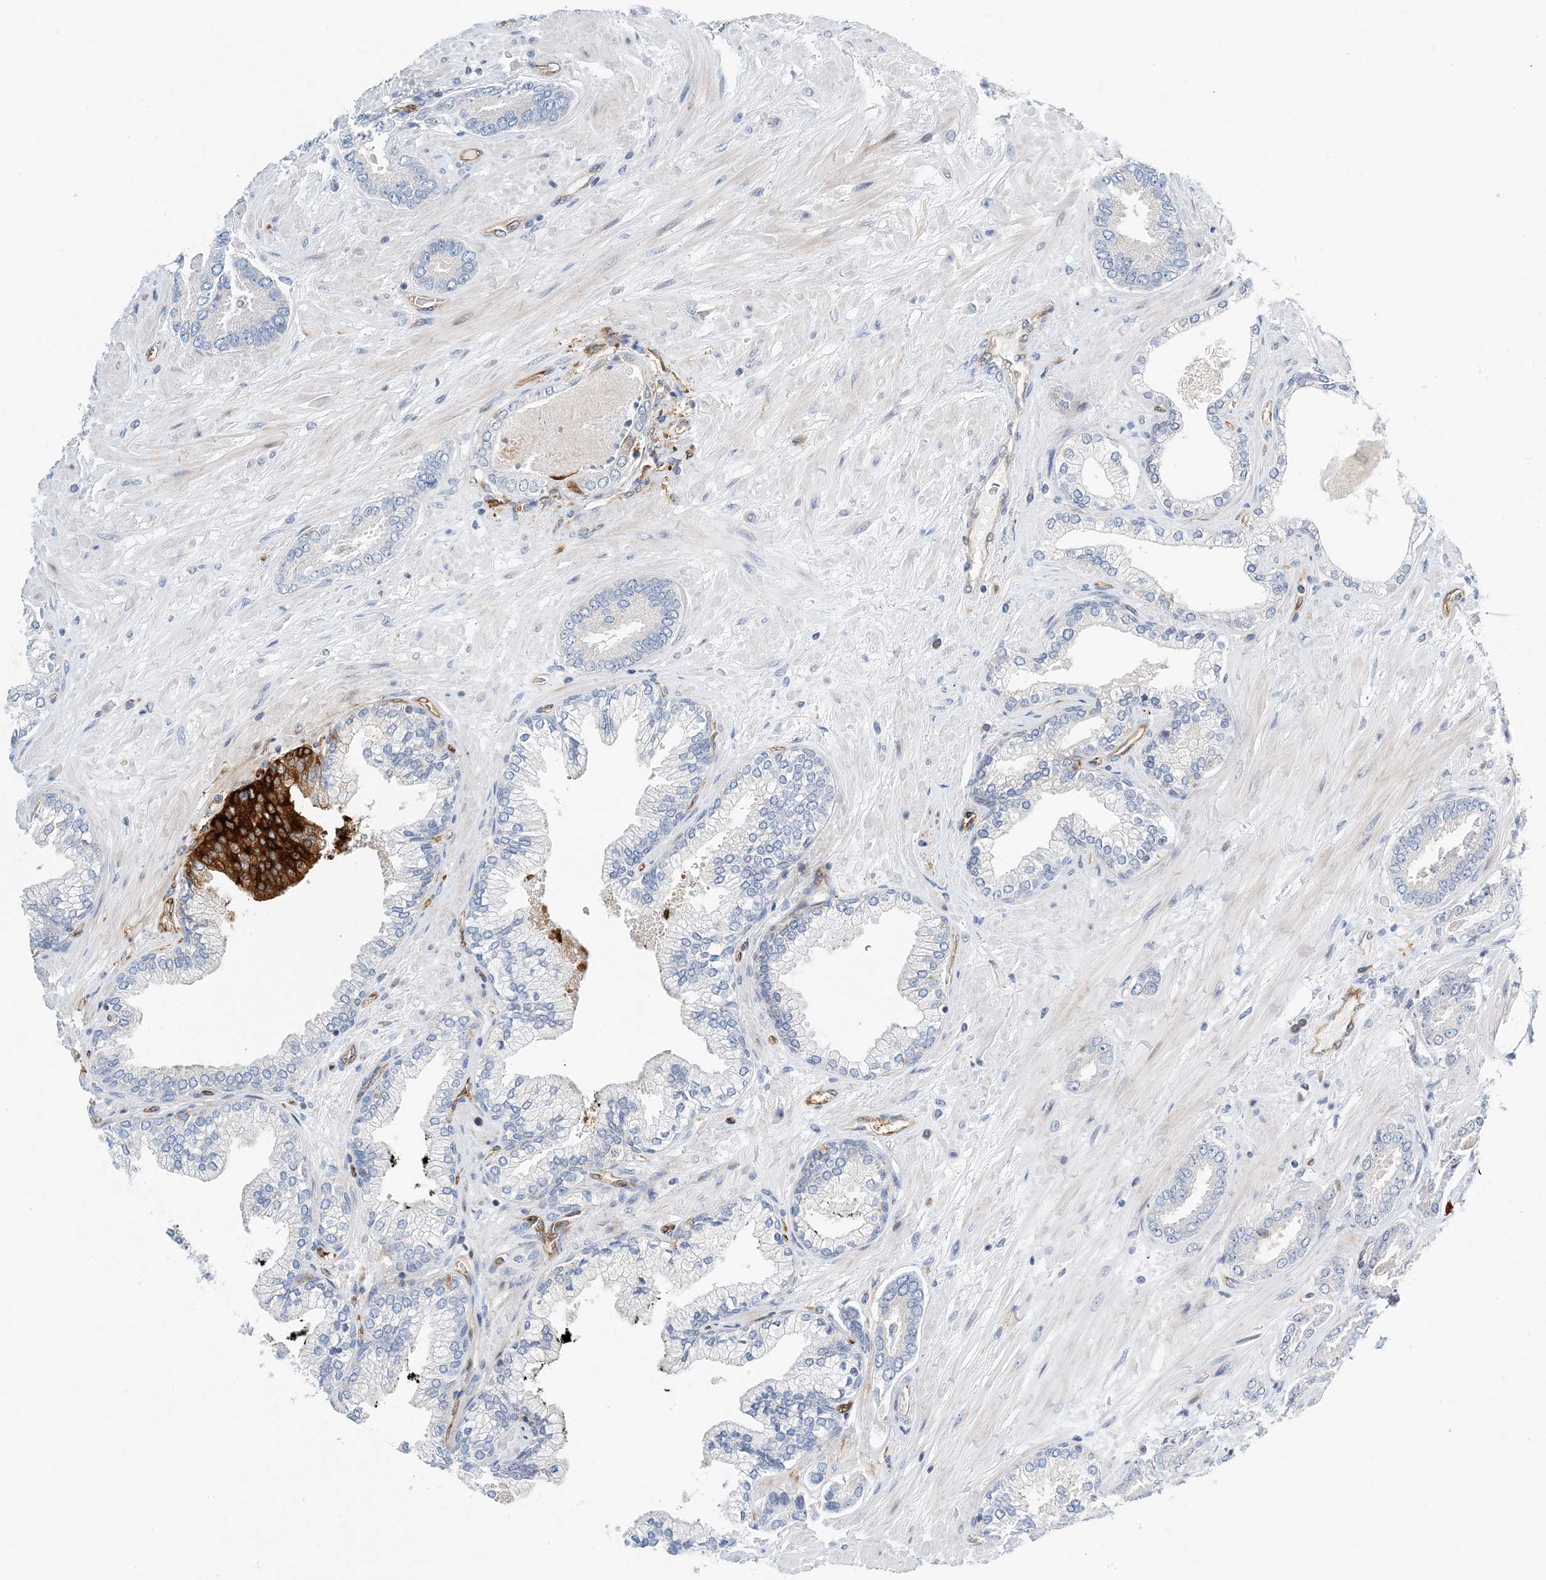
{"staining": {"intensity": "negative", "quantity": "none", "location": "none"}, "tissue": "prostate cancer", "cell_type": "Tumor cells", "image_type": "cancer", "snomed": [{"axis": "morphology", "description": "Adenocarcinoma, Low grade"}, {"axis": "topography", "description": "Prostate"}], "caption": "The image displays no significant expression in tumor cells of prostate adenocarcinoma (low-grade).", "gene": "PCDHA2", "patient": {"sex": "male", "age": 71}}